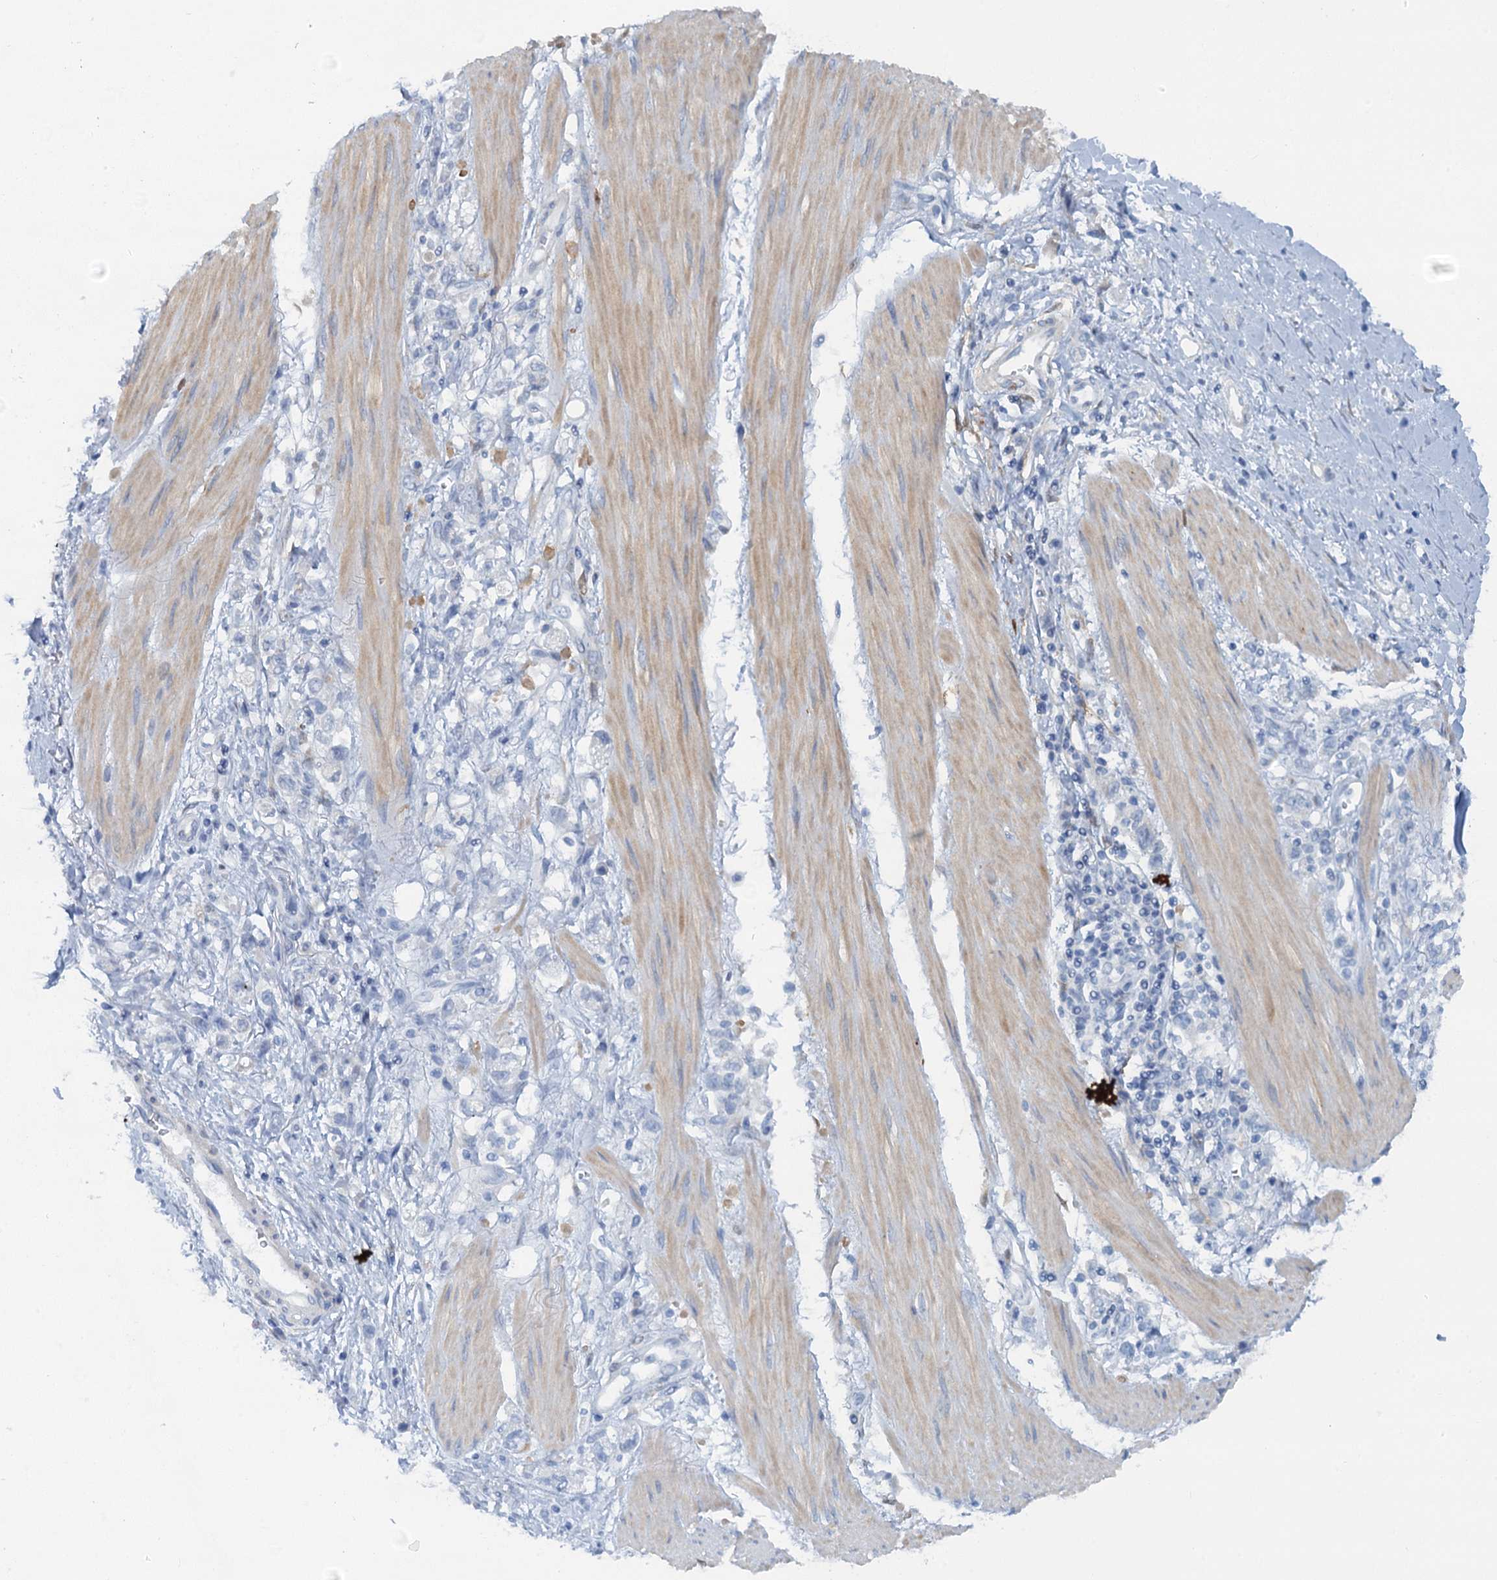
{"staining": {"intensity": "negative", "quantity": "none", "location": "none"}, "tissue": "stomach cancer", "cell_type": "Tumor cells", "image_type": "cancer", "snomed": [{"axis": "morphology", "description": "Adenocarcinoma, NOS"}, {"axis": "topography", "description": "Stomach"}], "caption": "Protein analysis of adenocarcinoma (stomach) displays no significant positivity in tumor cells.", "gene": "POGLUT3", "patient": {"sex": "female", "age": 76}}